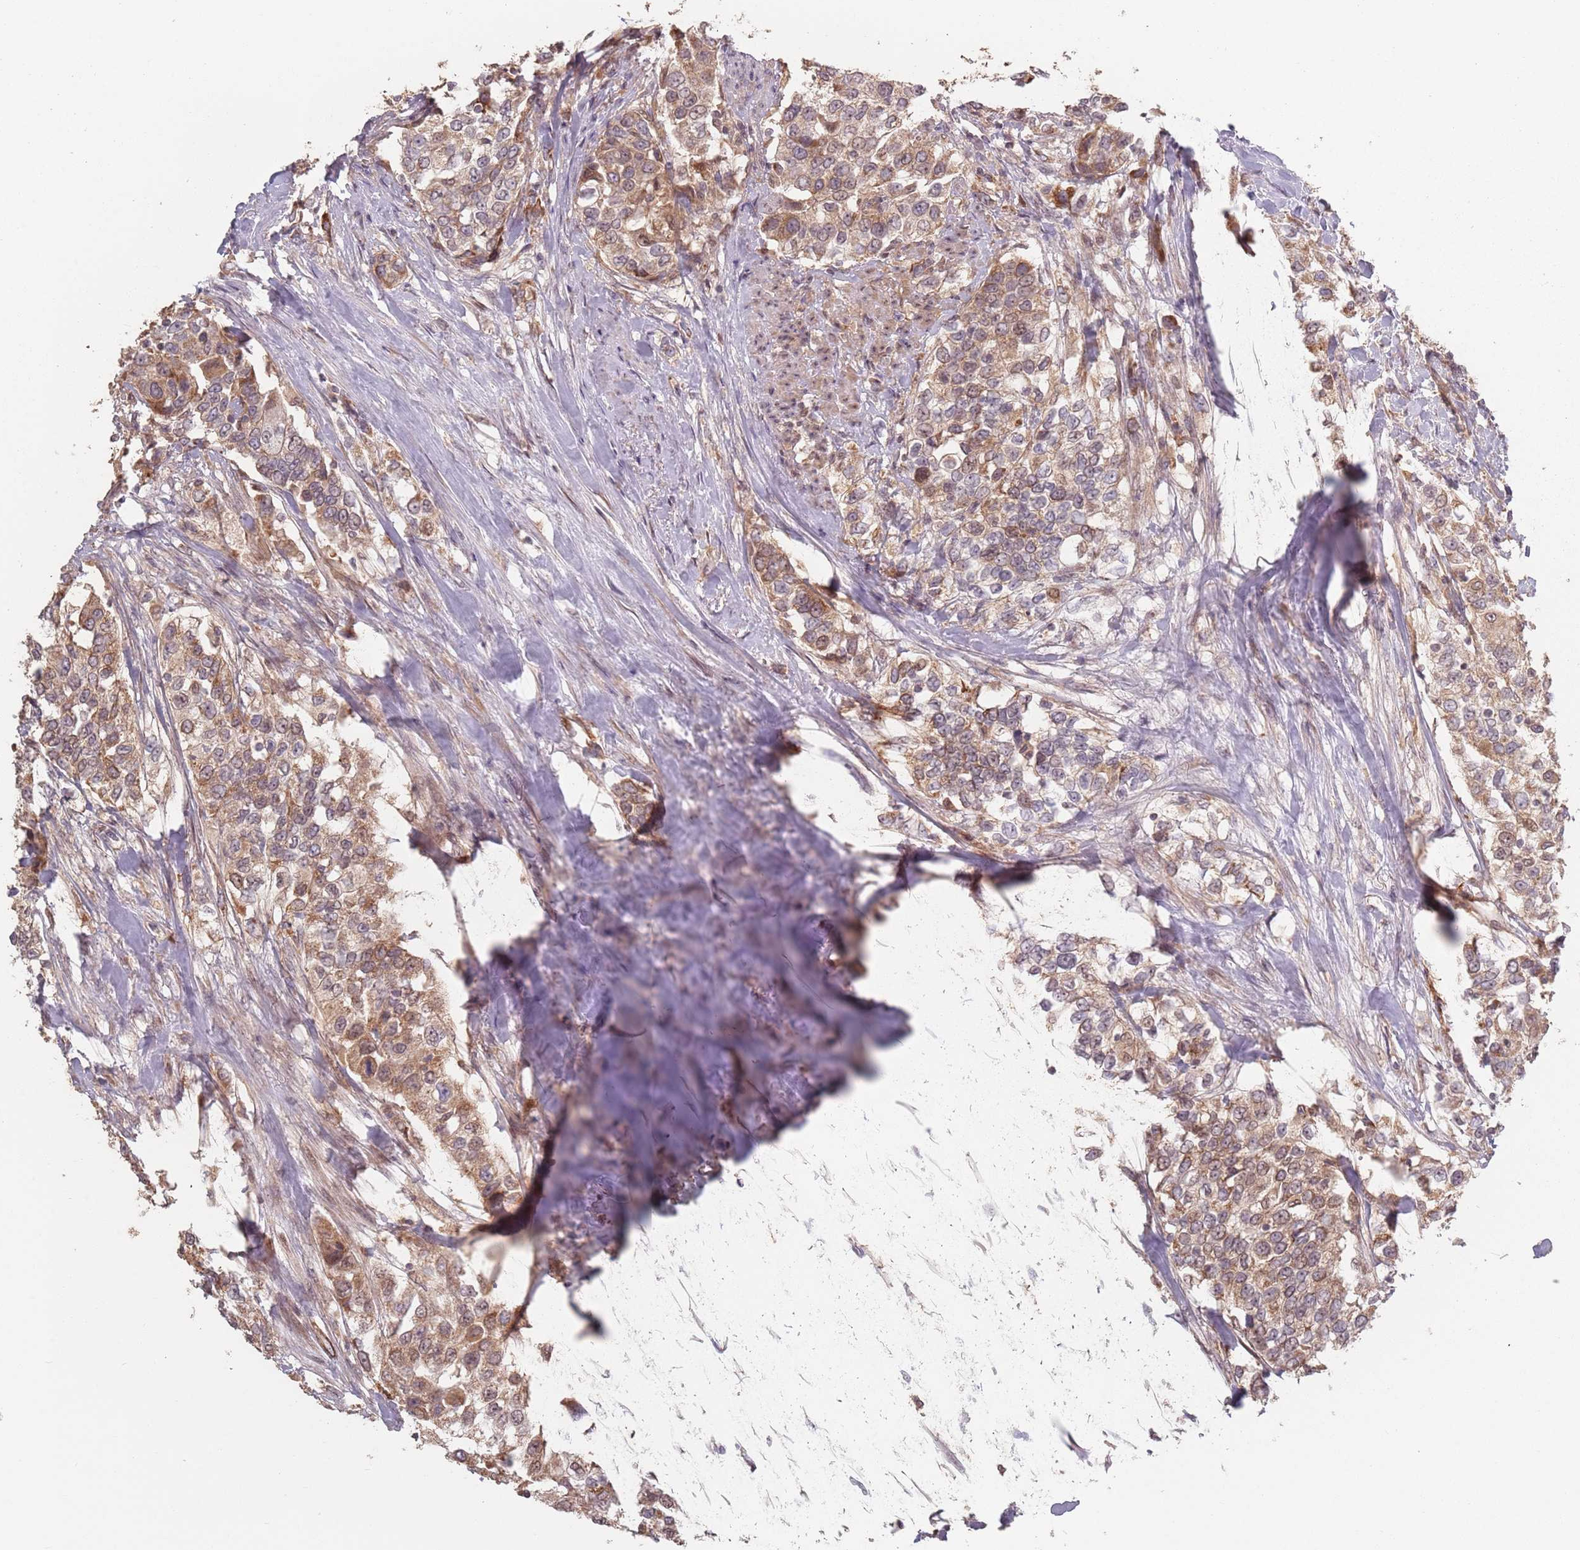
{"staining": {"intensity": "moderate", "quantity": ">75%", "location": "cytoplasmic/membranous"}, "tissue": "urothelial cancer", "cell_type": "Tumor cells", "image_type": "cancer", "snomed": [{"axis": "morphology", "description": "Urothelial carcinoma, High grade"}, {"axis": "topography", "description": "Urinary bladder"}], "caption": "Urothelial carcinoma (high-grade) tissue displays moderate cytoplasmic/membranous positivity in about >75% of tumor cells, visualized by immunohistochemistry. The staining was performed using DAB (3,3'-diaminobenzidine), with brown indicating positive protein expression. Nuclei are stained blue with hematoxylin.", "gene": "VPS52", "patient": {"sex": "female", "age": 80}}